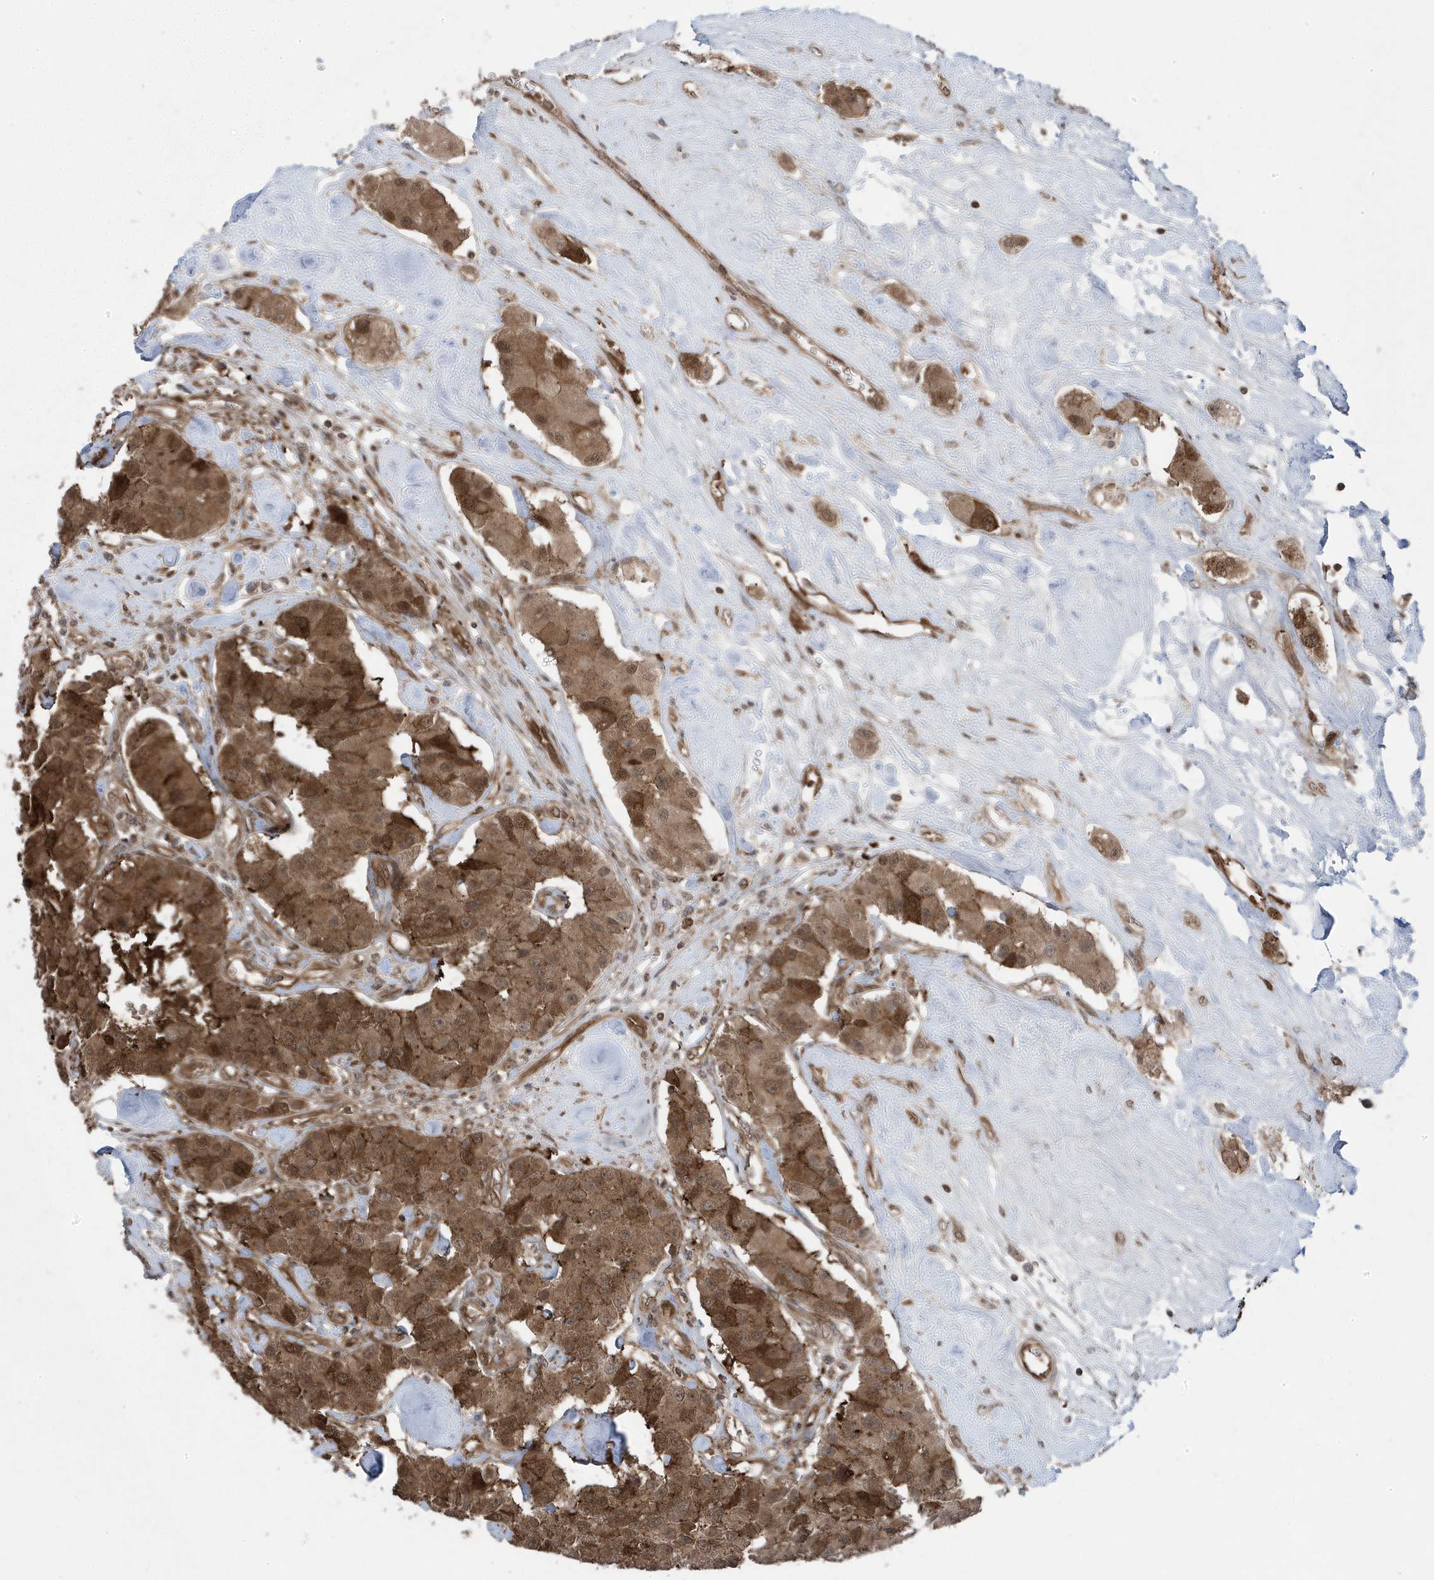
{"staining": {"intensity": "moderate", "quantity": ">75%", "location": "cytoplasmic/membranous,nuclear"}, "tissue": "carcinoid", "cell_type": "Tumor cells", "image_type": "cancer", "snomed": [{"axis": "morphology", "description": "Carcinoid, malignant, NOS"}, {"axis": "topography", "description": "Pancreas"}], "caption": "Immunohistochemical staining of human malignant carcinoid displays moderate cytoplasmic/membranous and nuclear protein expression in about >75% of tumor cells.", "gene": "MAPK1IP1L", "patient": {"sex": "male", "age": 41}}